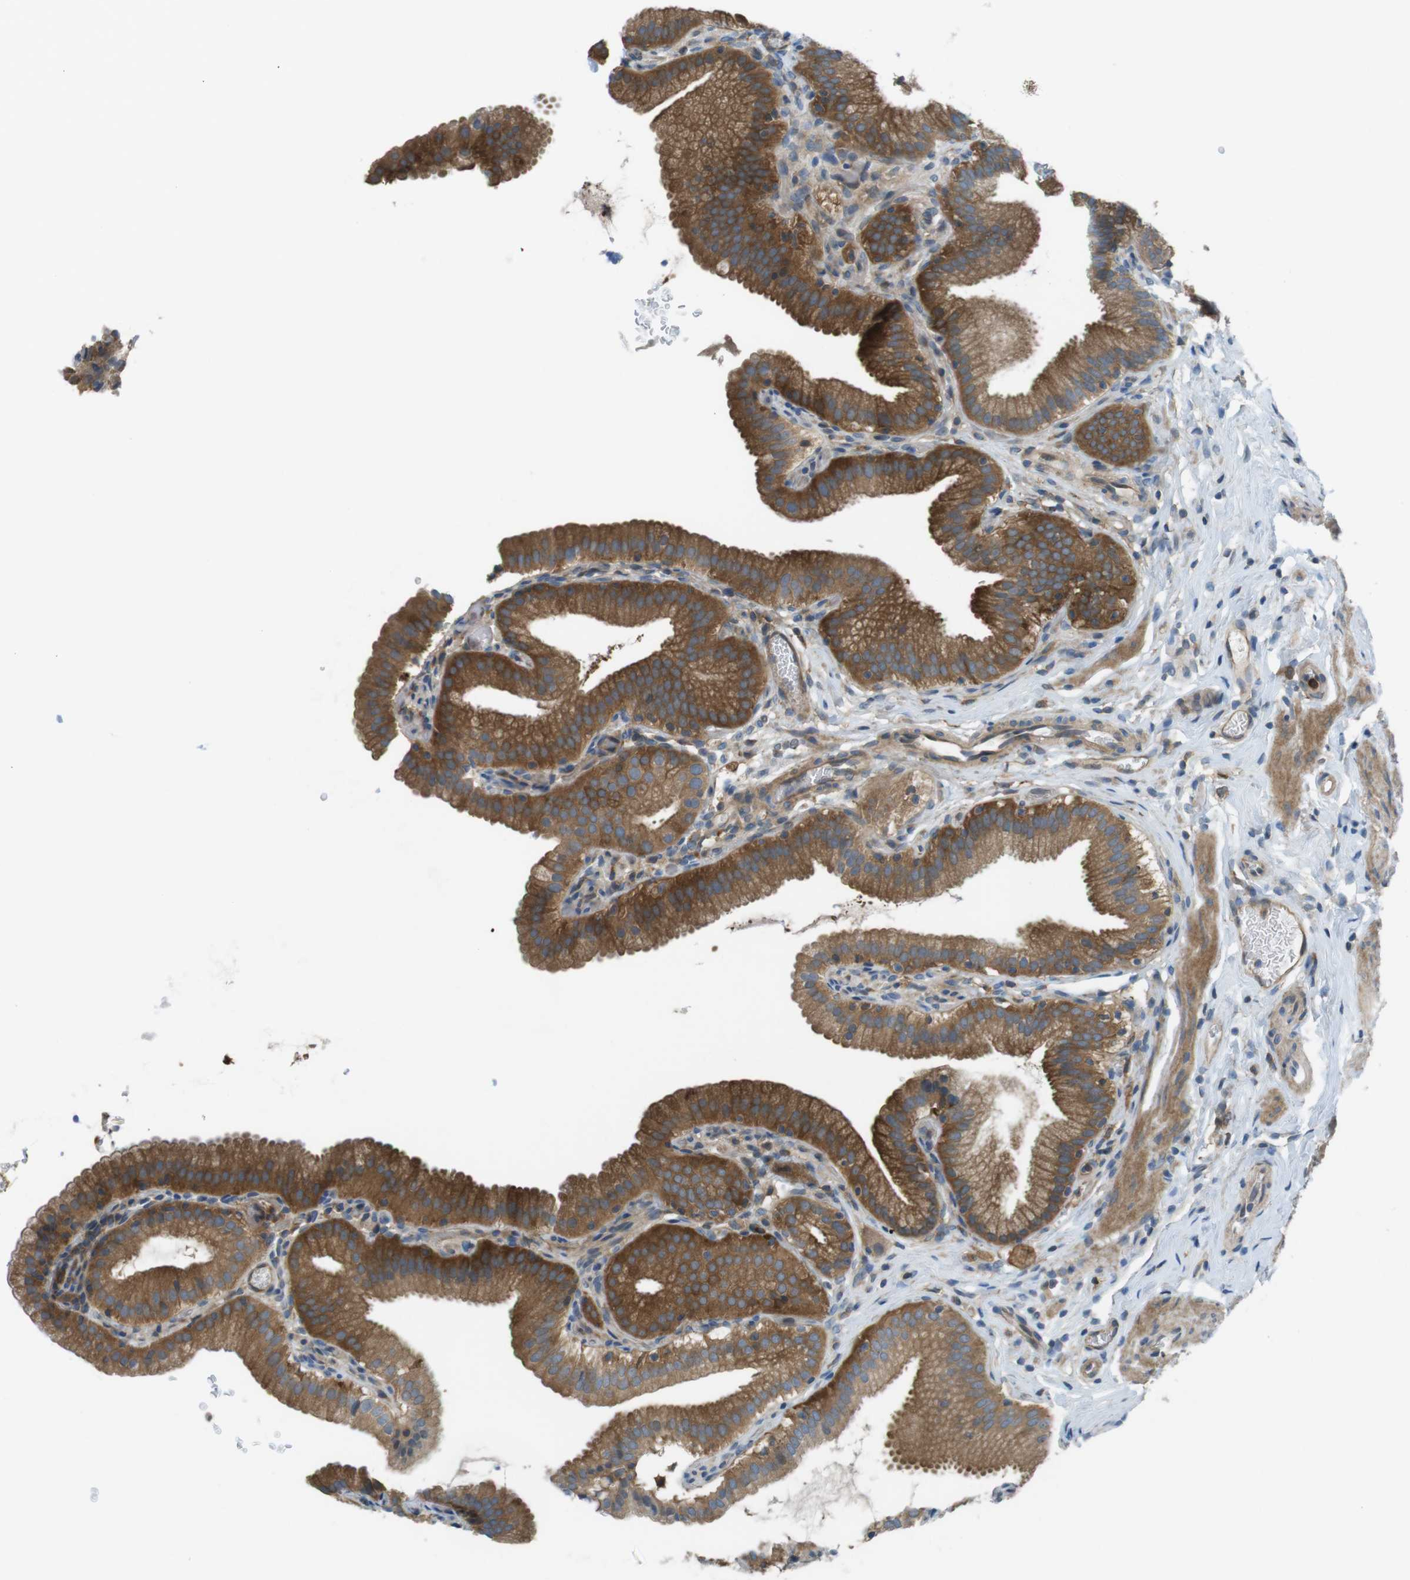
{"staining": {"intensity": "strong", "quantity": ">75%", "location": "cytoplasmic/membranous"}, "tissue": "gallbladder", "cell_type": "Glandular cells", "image_type": "normal", "snomed": [{"axis": "morphology", "description": "Normal tissue, NOS"}, {"axis": "topography", "description": "Gallbladder"}], "caption": "High-magnification brightfield microscopy of normal gallbladder stained with DAB (brown) and counterstained with hematoxylin (blue). glandular cells exhibit strong cytoplasmic/membranous expression is identified in about>75% of cells. The protein is stained brown, and the nuclei are stained in blue (DAB (3,3'-diaminobenzidine) IHC with brightfield microscopy, high magnification).", "gene": "MTHFD1L", "patient": {"sex": "male", "age": 54}}